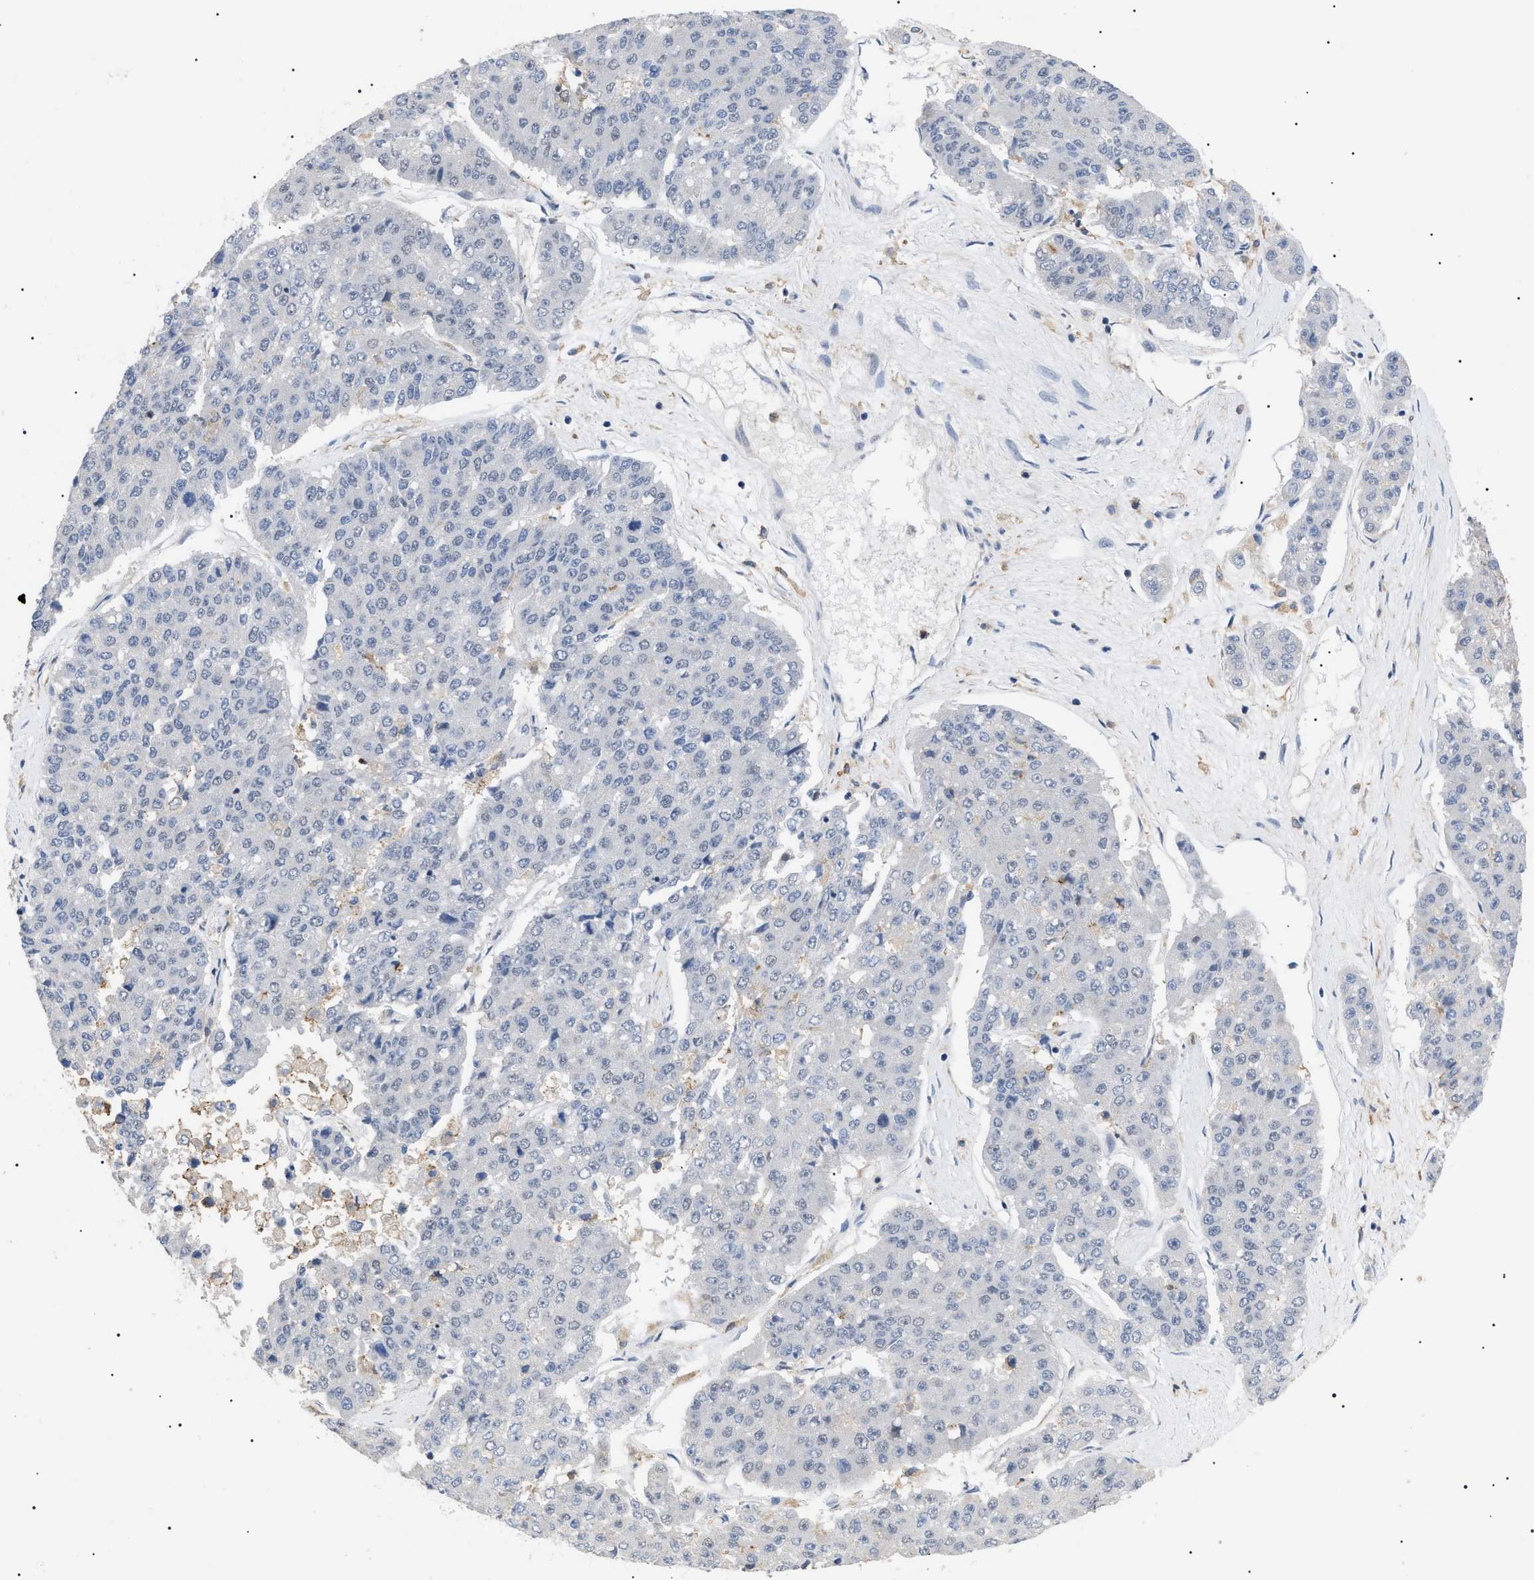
{"staining": {"intensity": "negative", "quantity": "none", "location": "none"}, "tissue": "pancreatic cancer", "cell_type": "Tumor cells", "image_type": "cancer", "snomed": [{"axis": "morphology", "description": "Adenocarcinoma, NOS"}, {"axis": "topography", "description": "Pancreas"}], "caption": "Protein analysis of pancreatic cancer exhibits no significant staining in tumor cells.", "gene": "CD300A", "patient": {"sex": "male", "age": 50}}